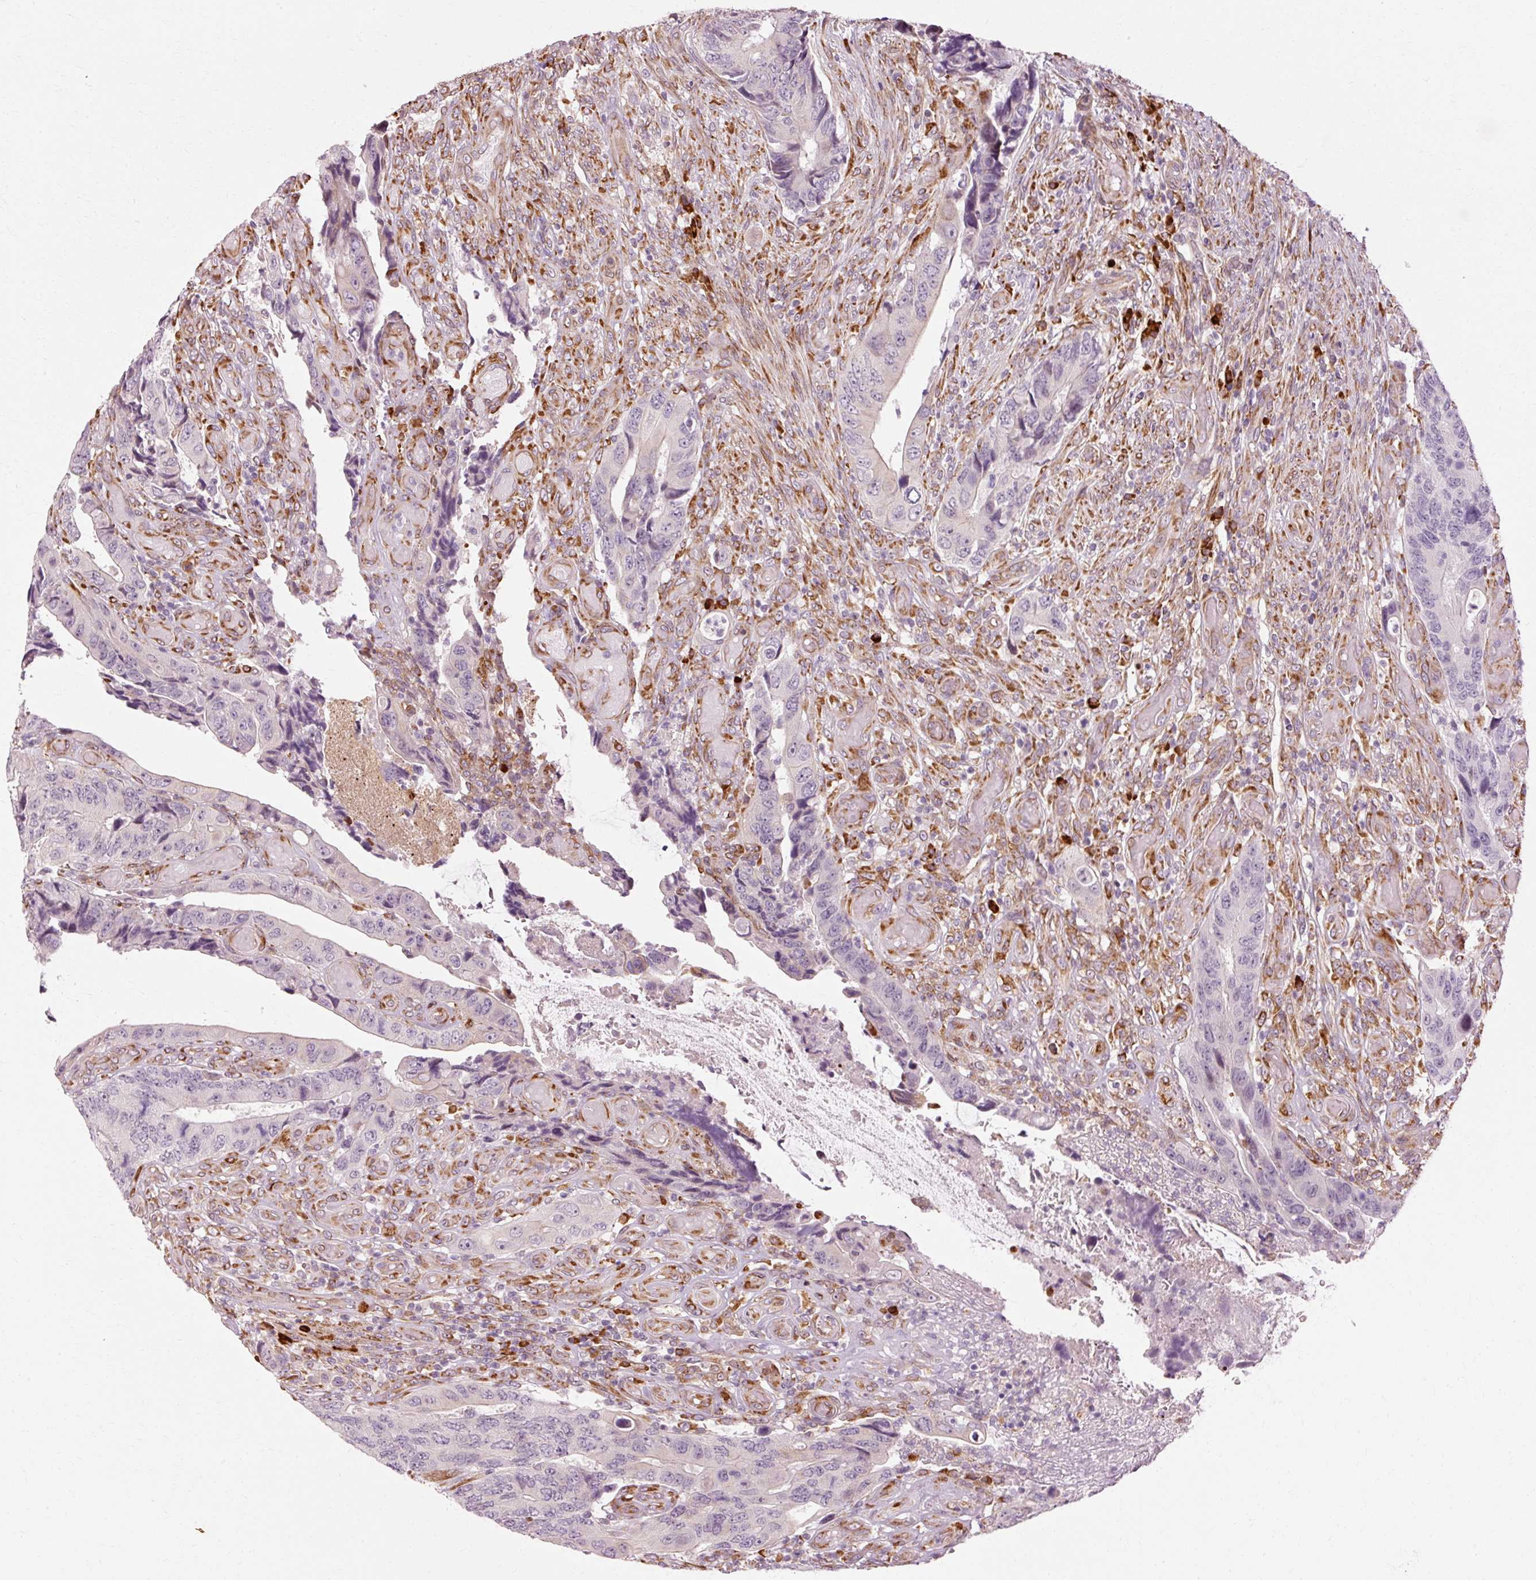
{"staining": {"intensity": "negative", "quantity": "none", "location": "none"}, "tissue": "colorectal cancer", "cell_type": "Tumor cells", "image_type": "cancer", "snomed": [{"axis": "morphology", "description": "Adenocarcinoma, NOS"}, {"axis": "topography", "description": "Colon"}], "caption": "Immunohistochemical staining of colorectal cancer demonstrates no significant staining in tumor cells.", "gene": "RGPD5", "patient": {"sex": "male", "age": 87}}